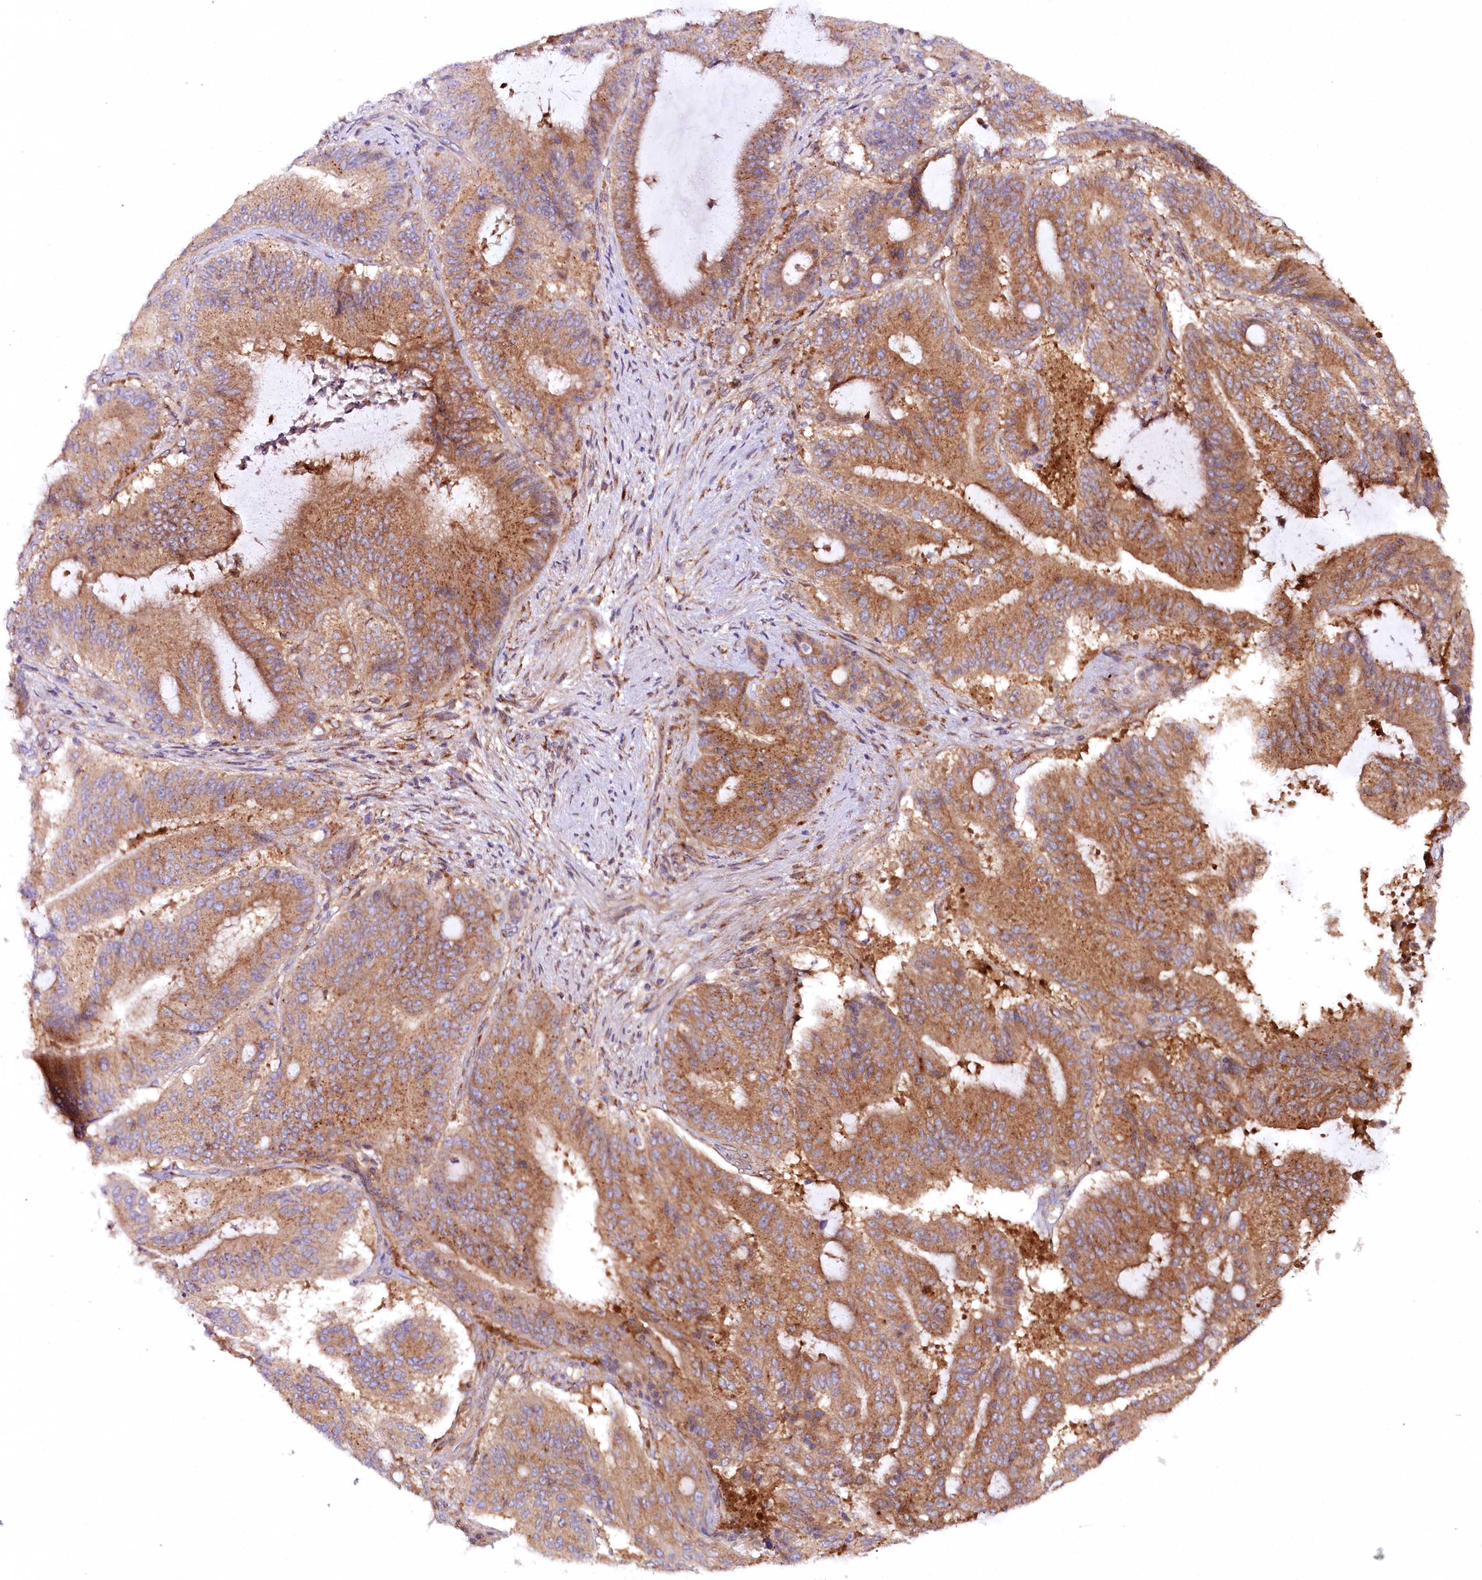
{"staining": {"intensity": "moderate", "quantity": ">75%", "location": "cytoplasmic/membranous"}, "tissue": "liver cancer", "cell_type": "Tumor cells", "image_type": "cancer", "snomed": [{"axis": "morphology", "description": "Normal tissue, NOS"}, {"axis": "morphology", "description": "Cholangiocarcinoma"}, {"axis": "topography", "description": "Liver"}, {"axis": "topography", "description": "Peripheral nerve tissue"}], "caption": "Liver cholangiocarcinoma tissue exhibits moderate cytoplasmic/membranous expression in about >75% of tumor cells, visualized by immunohistochemistry.", "gene": "COPG1", "patient": {"sex": "female", "age": 73}}